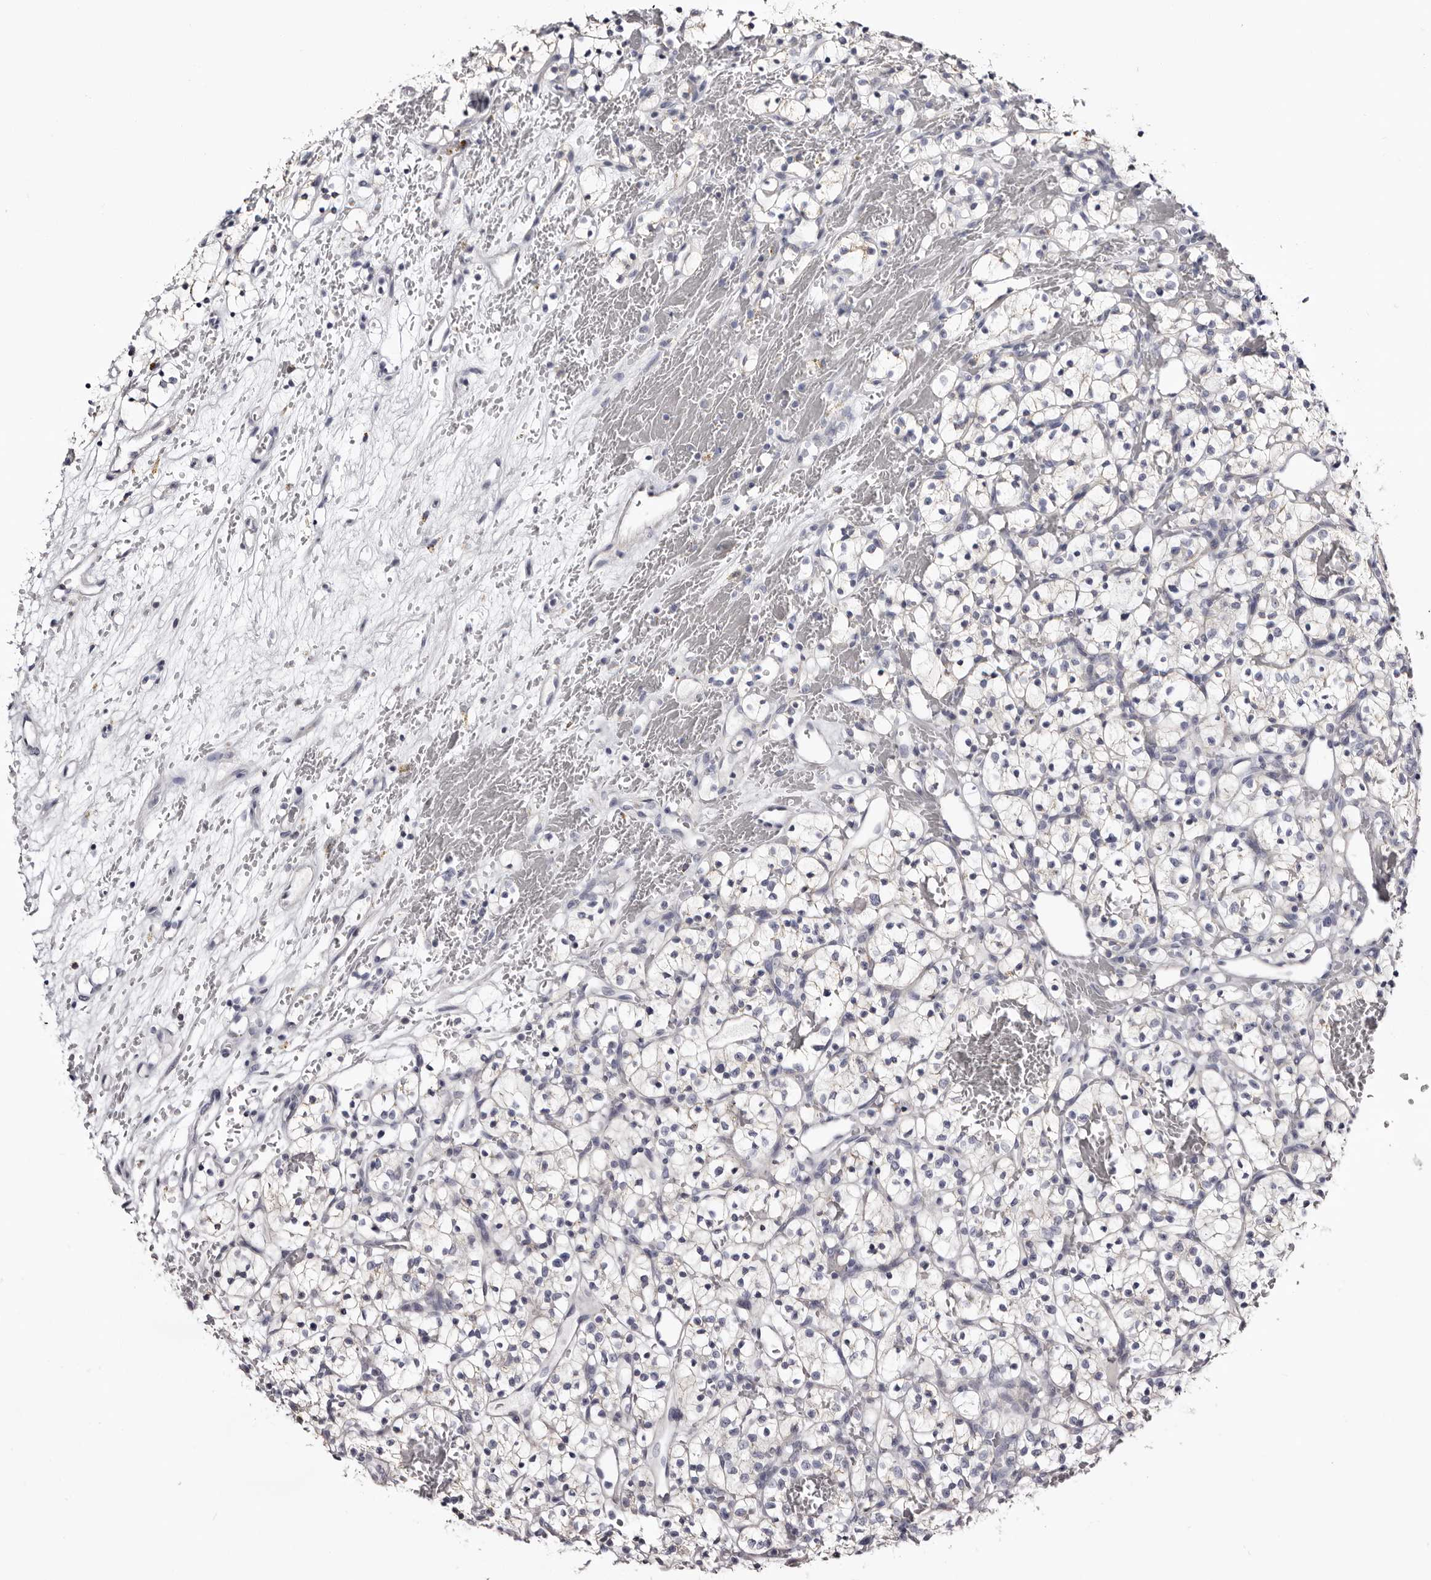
{"staining": {"intensity": "negative", "quantity": "none", "location": "none"}, "tissue": "renal cancer", "cell_type": "Tumor cells", "image_type": "cancer", "snomed": [{"axis": "morphology", "description": "Adenocarcinoma, NOS"}, {"axis": "topography", "description": "Kidney"}], "caption": "Tumor cells show no significant expression in renal cancer (adenocarcinoma).", "gene": "CASQ1", "patient": {"sex": "female", "age": 57}}